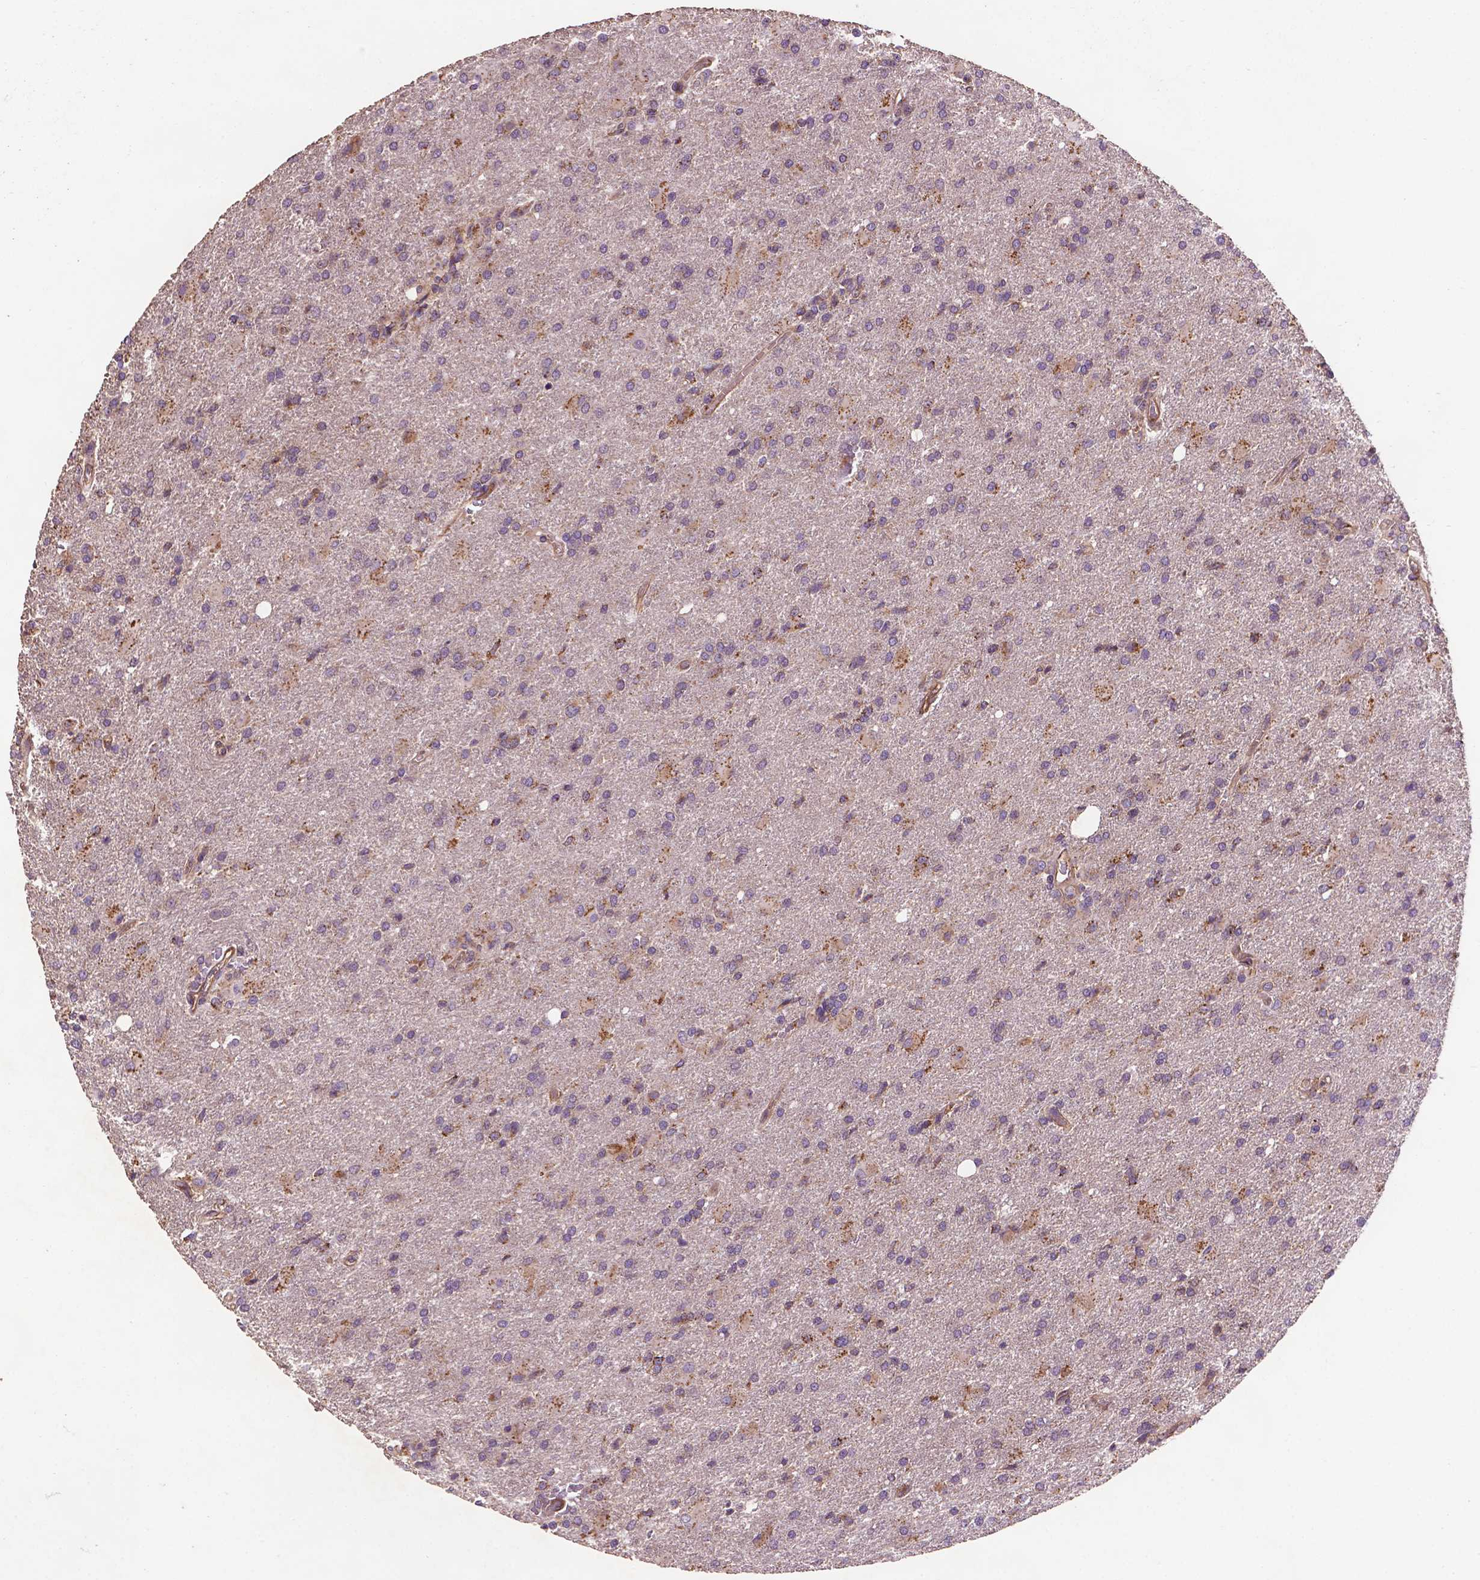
{"staining": {"intensity": "negative", "quantity": "none", "location": "none"}, "tissue": "glioma", "cell_type": "Tumor cells", "image_type": "cancer", "snomed": [{"axis": "morphology", "description": "Glioma, malignant, High grade"}, {"axis": "topography", "description": "Brain"}], "caption": "DAB (3,3'-diaminobenzidine) immunohistochemical staining of glioma demonstrates no significant expression in tumor cells.", "gene": "CCDC71L", "patient": {"sex": "male", "age": 68}}